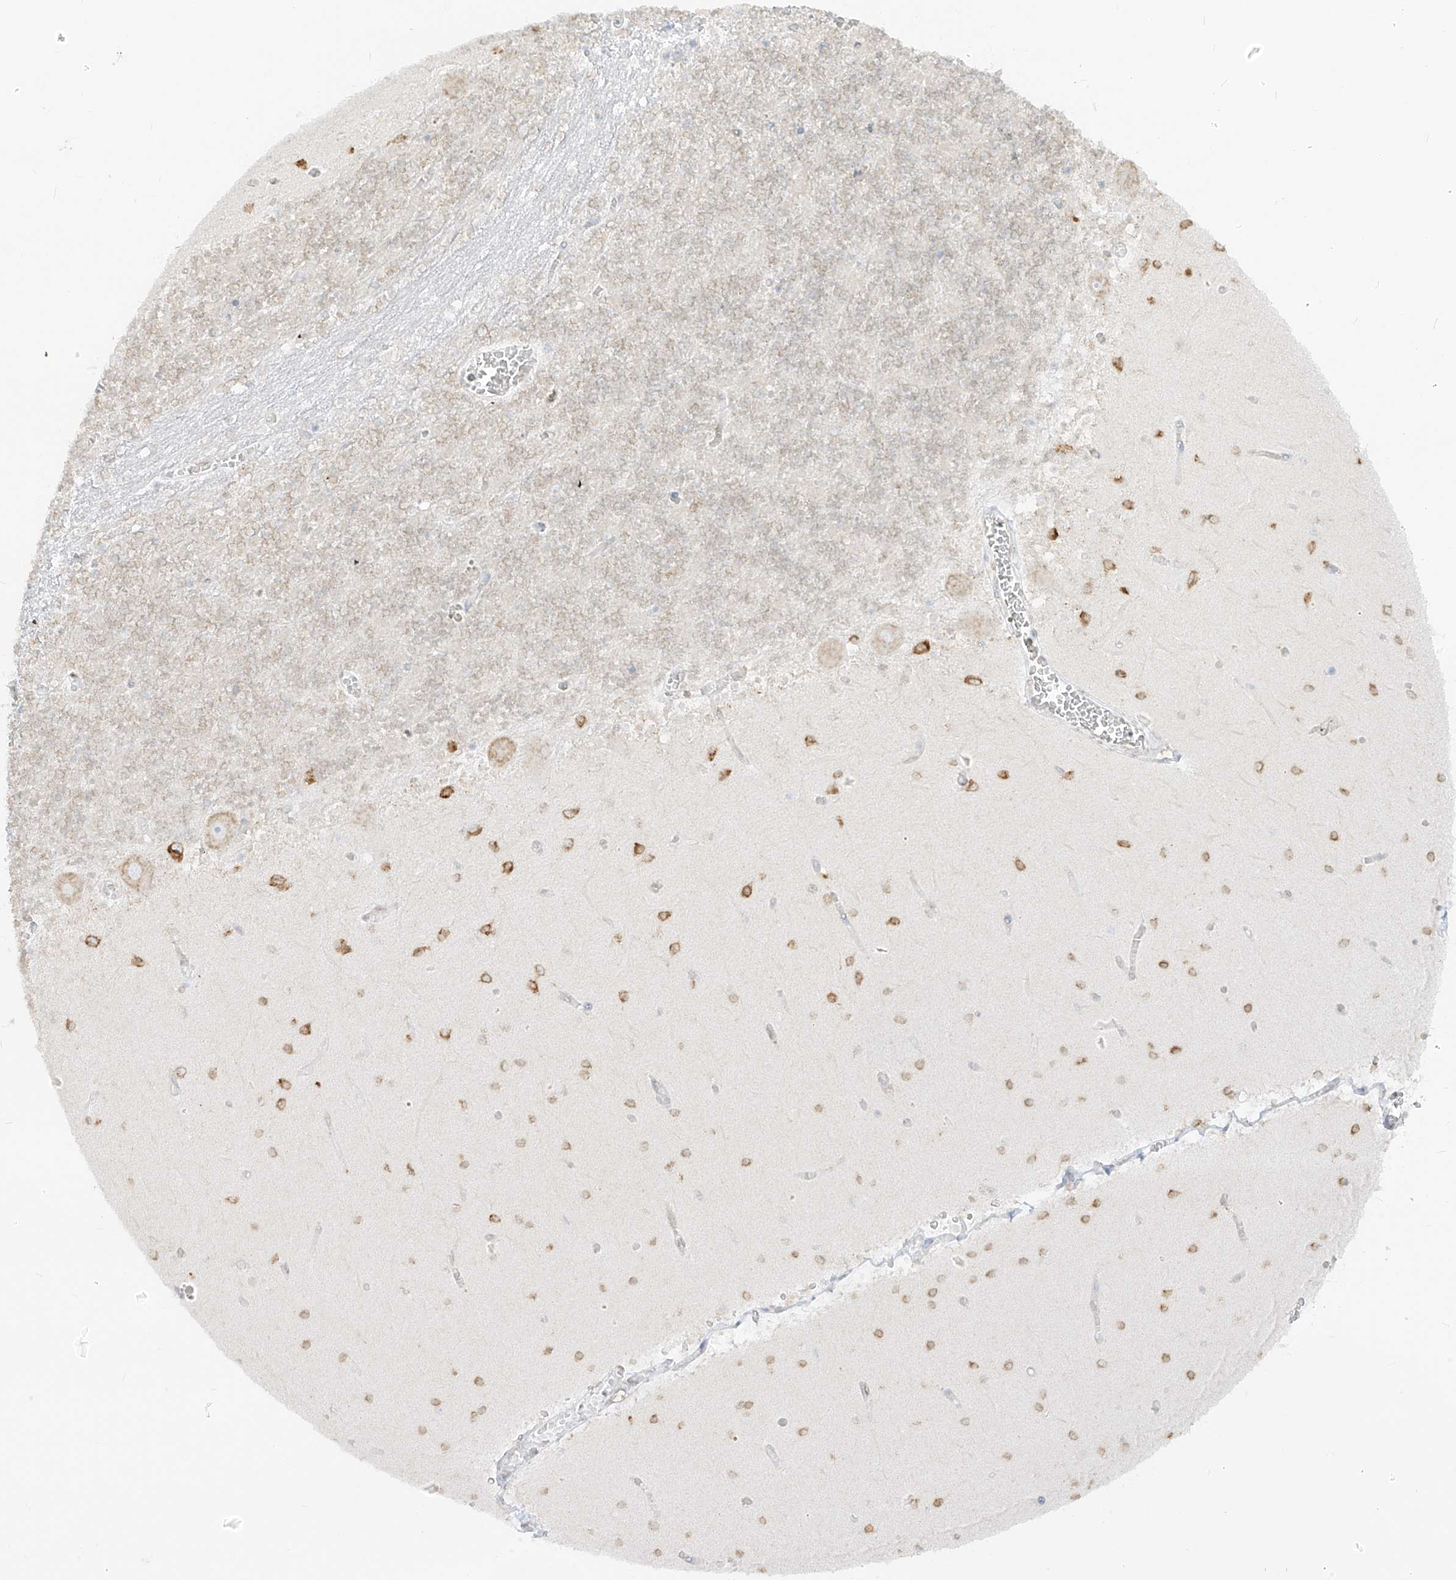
{"staining": {"intensity": "weak", "quantity": "25%-75%", "location": "cytoplasmic/membranous"}, "tissue": "cerebellum", "cell_type": "Cells in granular layer", "image_type": "normal", "snomed": [{"axis": "morphology", "description": "Normal tissue, NOS"}, {"axis": "topography", "description": "Cerebellum"}], "caption": "A high-resolution micrograph shows immunohistochemistry (IHC) staining of normal cerebellum, which demonstrates weak cytoplasmic/membranous expression in approximately 25%-75% of cells in granular layer. (DAB IHC with brightfield microscopy, high magnification).", "gene": "LRRC59", "patient": {"sex": "female", "age": 28}}